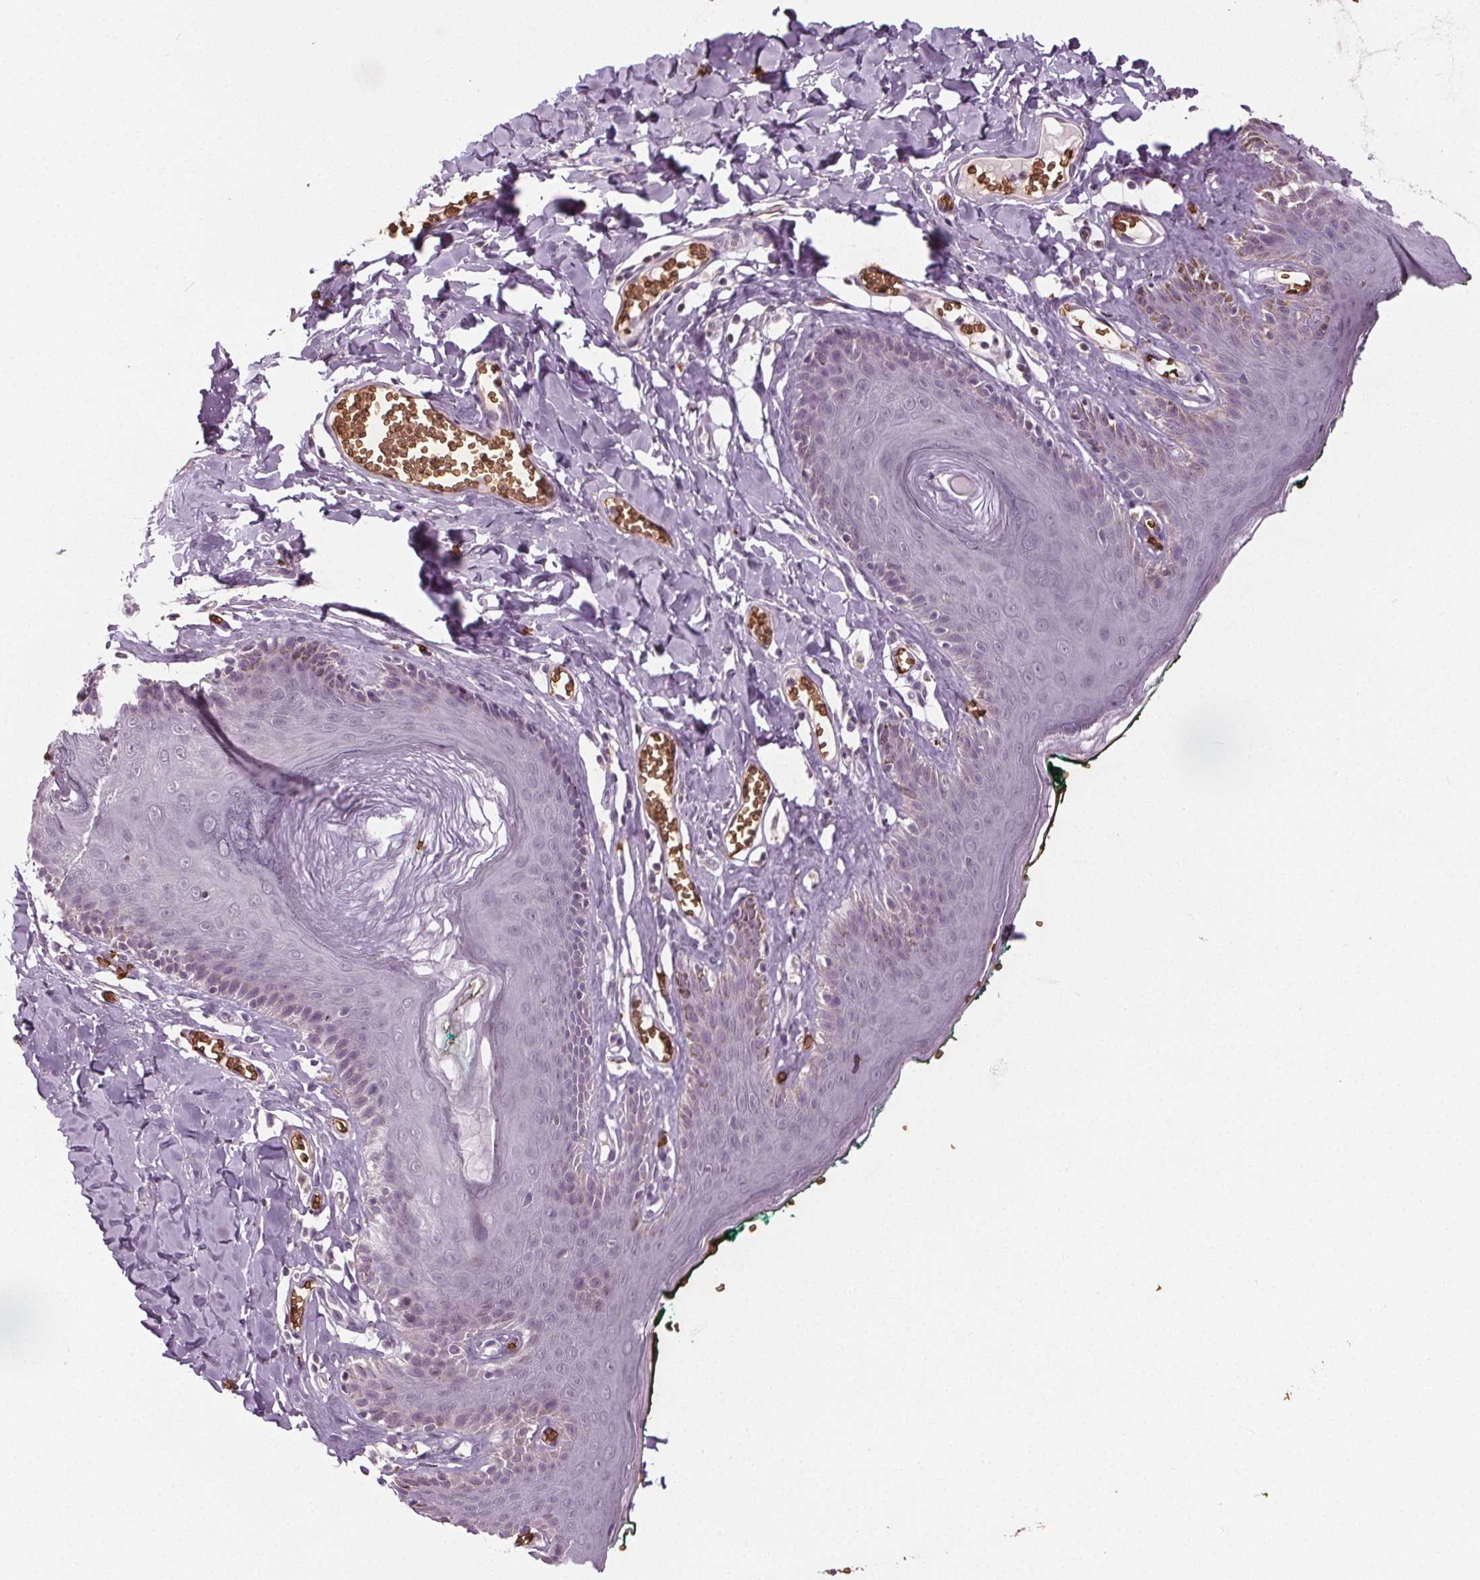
{"staining": {"intensity": "negative", "quantity": "none", "location": "none"}, "tissue": "skin", "cell_type": "Epidermal cells", "image_type": "normal", "snomed": [{"axis": "morphology", "description": "Normal tissue, NOS"}, {"axis": "topography", "description": "Vulva"}, {"axis": "topography", "description": "Peripheral nerve tissue"}], "caption": "A high-resolution histopathology image shows IHC staining of benign skin, which reveals no significant staining in epidermal cells.", "gene": "SLC4A1", "patient": {"sex": "female", "age": 66}}